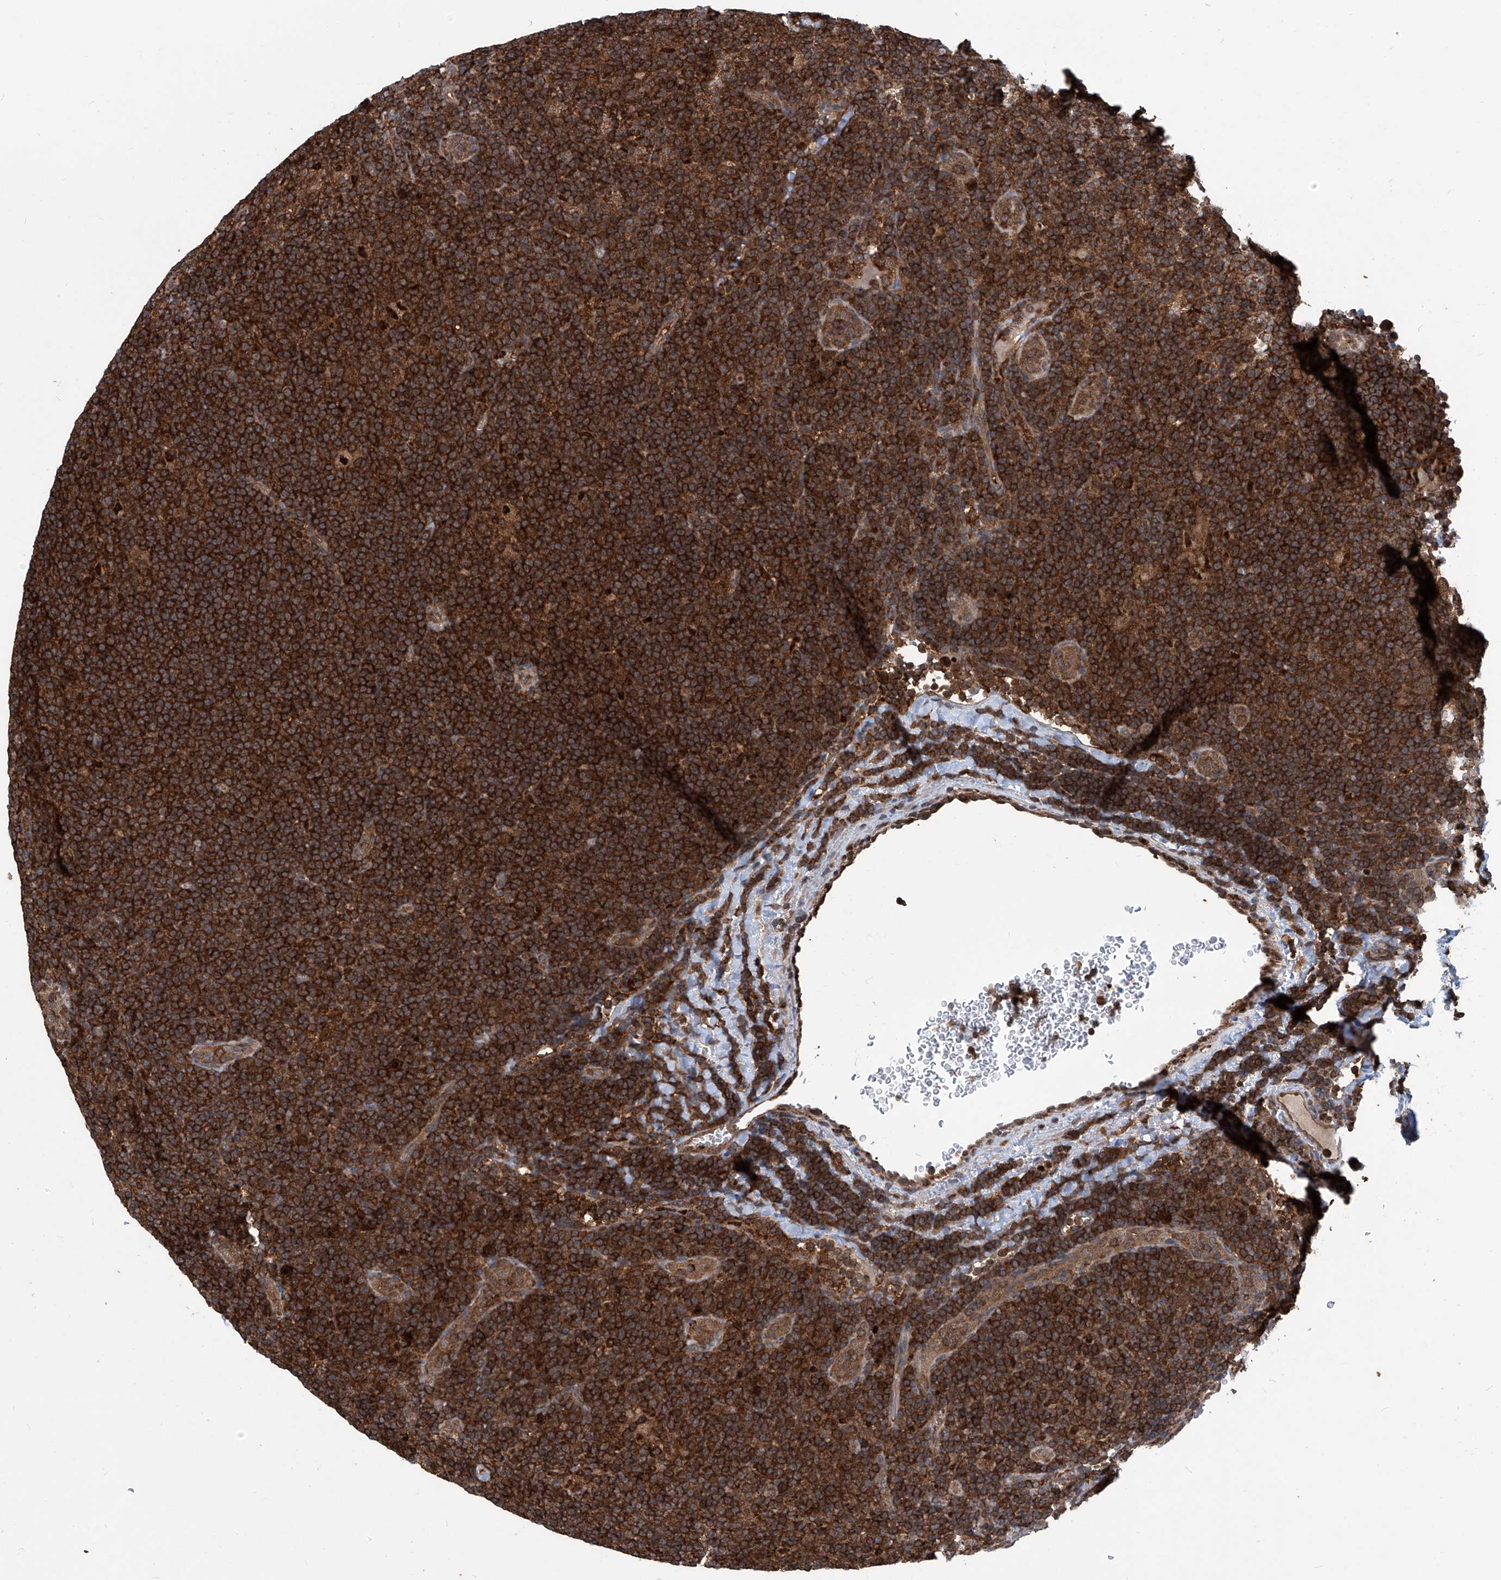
{"staining": {"intensity": "strong", "quantity": ">75%", "location": "cytoplasmic/membranous,nuclear"}, "tissue": "lymphoma", "cell_type": "Tumor cells", "image_type": "cancer", "snomed": [{"axis": "morphology", "description": "Hodgkin's disease, NOS"}, {"axis": "topography", "description": "Lymph node"}], "caption": "High-magnification brightfield microscopy of lymphoma stained with DAB (brown) and counterstained with hematoxylin (blue). tumor cells exhibit strong cytoplasmic/membranous and nuclear expression is identified in about>75% of cells.", "gene": "PSMB1", "patient": {"sex": "female", "age": 57}}